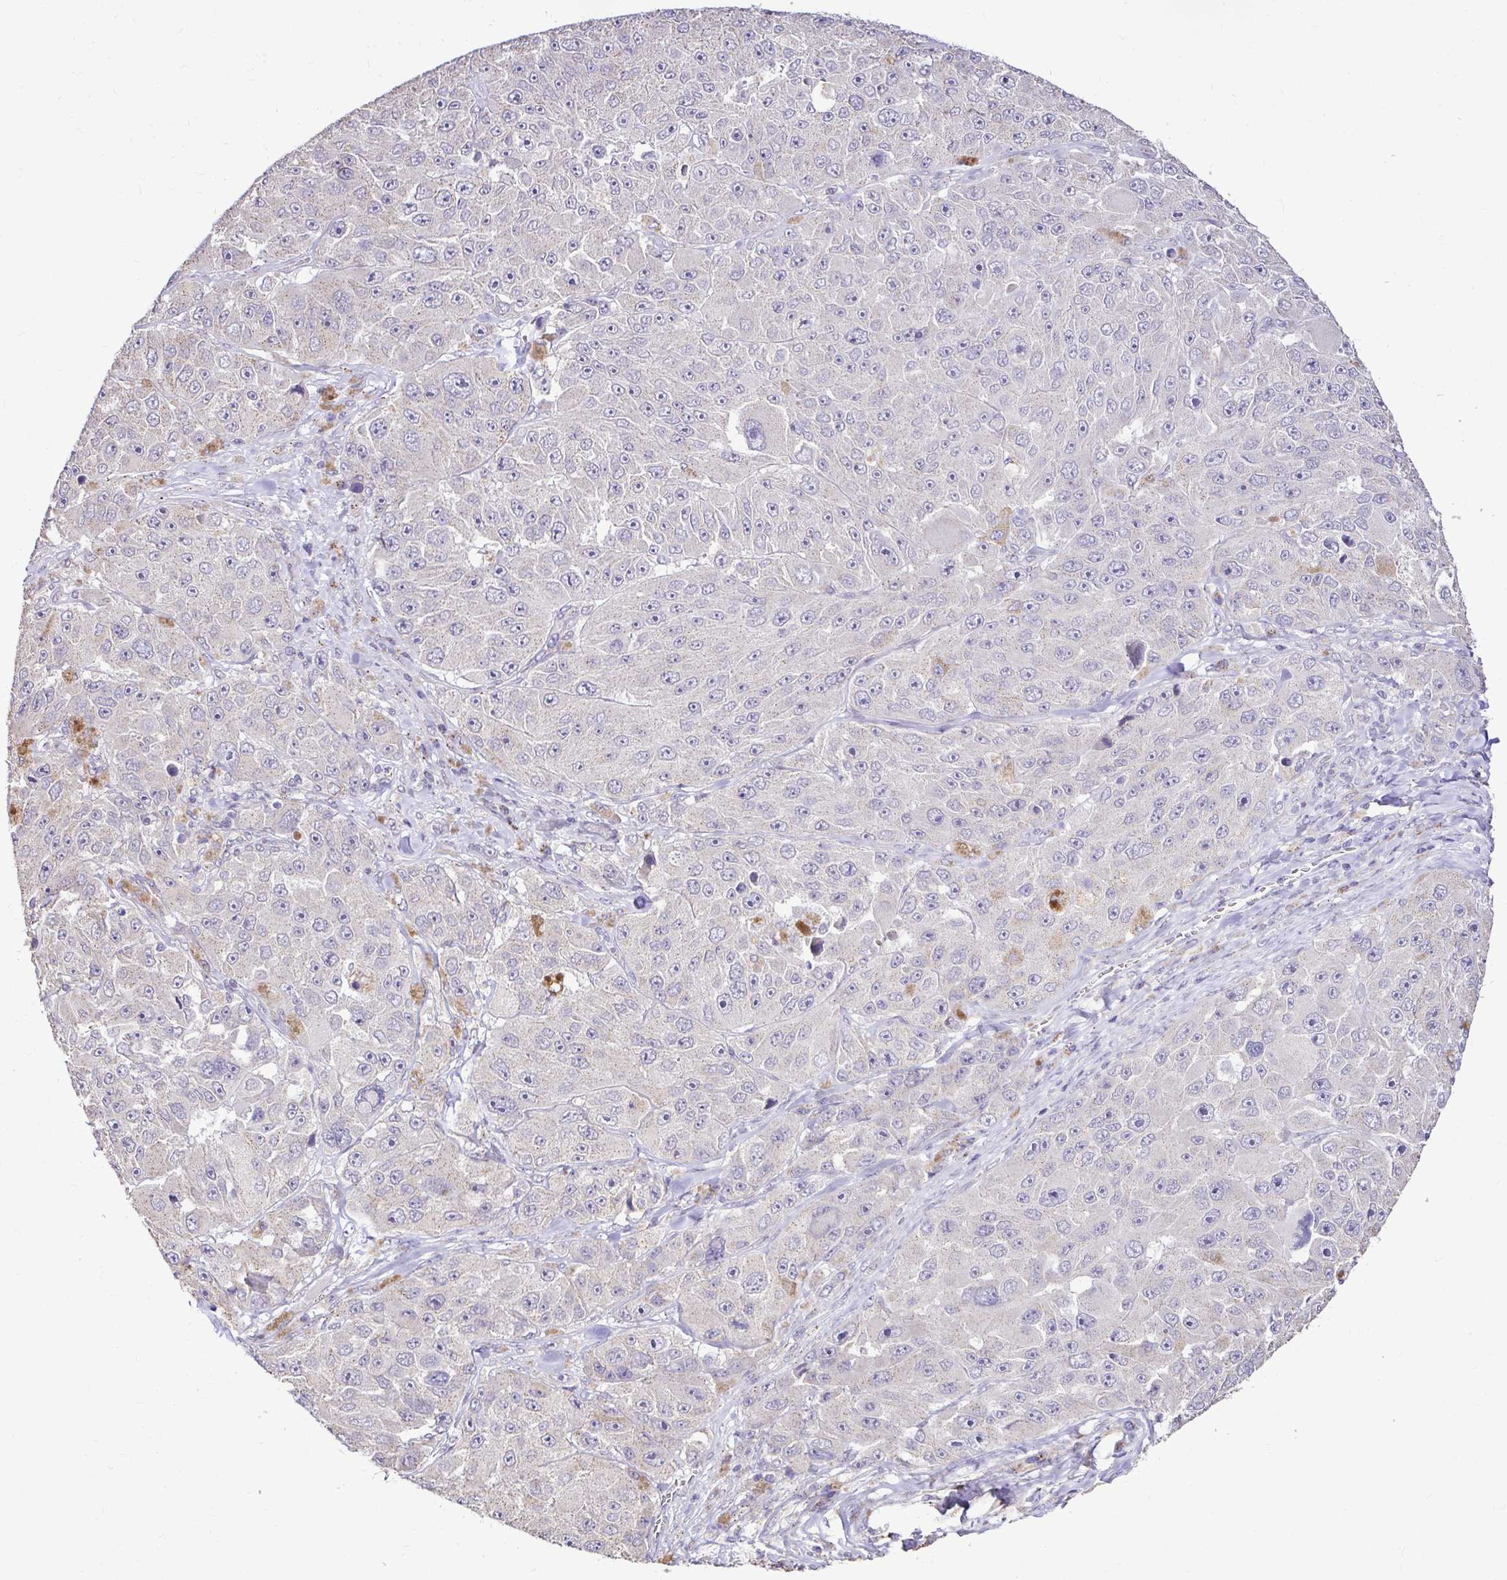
{"staining": {"intensity": "negative", "quantity": "none", "location": "none"}, "tissue": "melanoma", "cell_type": "Tumor cells", "image_type": "cancer", "snomed": [{"axis": "morphology", "description": "Malignant melanoma, Metastatic site"}, {"axis": "topography", "description": "Lymph node"}], "caption": "A micrograph of human malignant melanoma (metastatic site) is negative for staining in tumor cells.", "gene": "KIAA1210", "patient": {"sex": "male", "age": 62}}